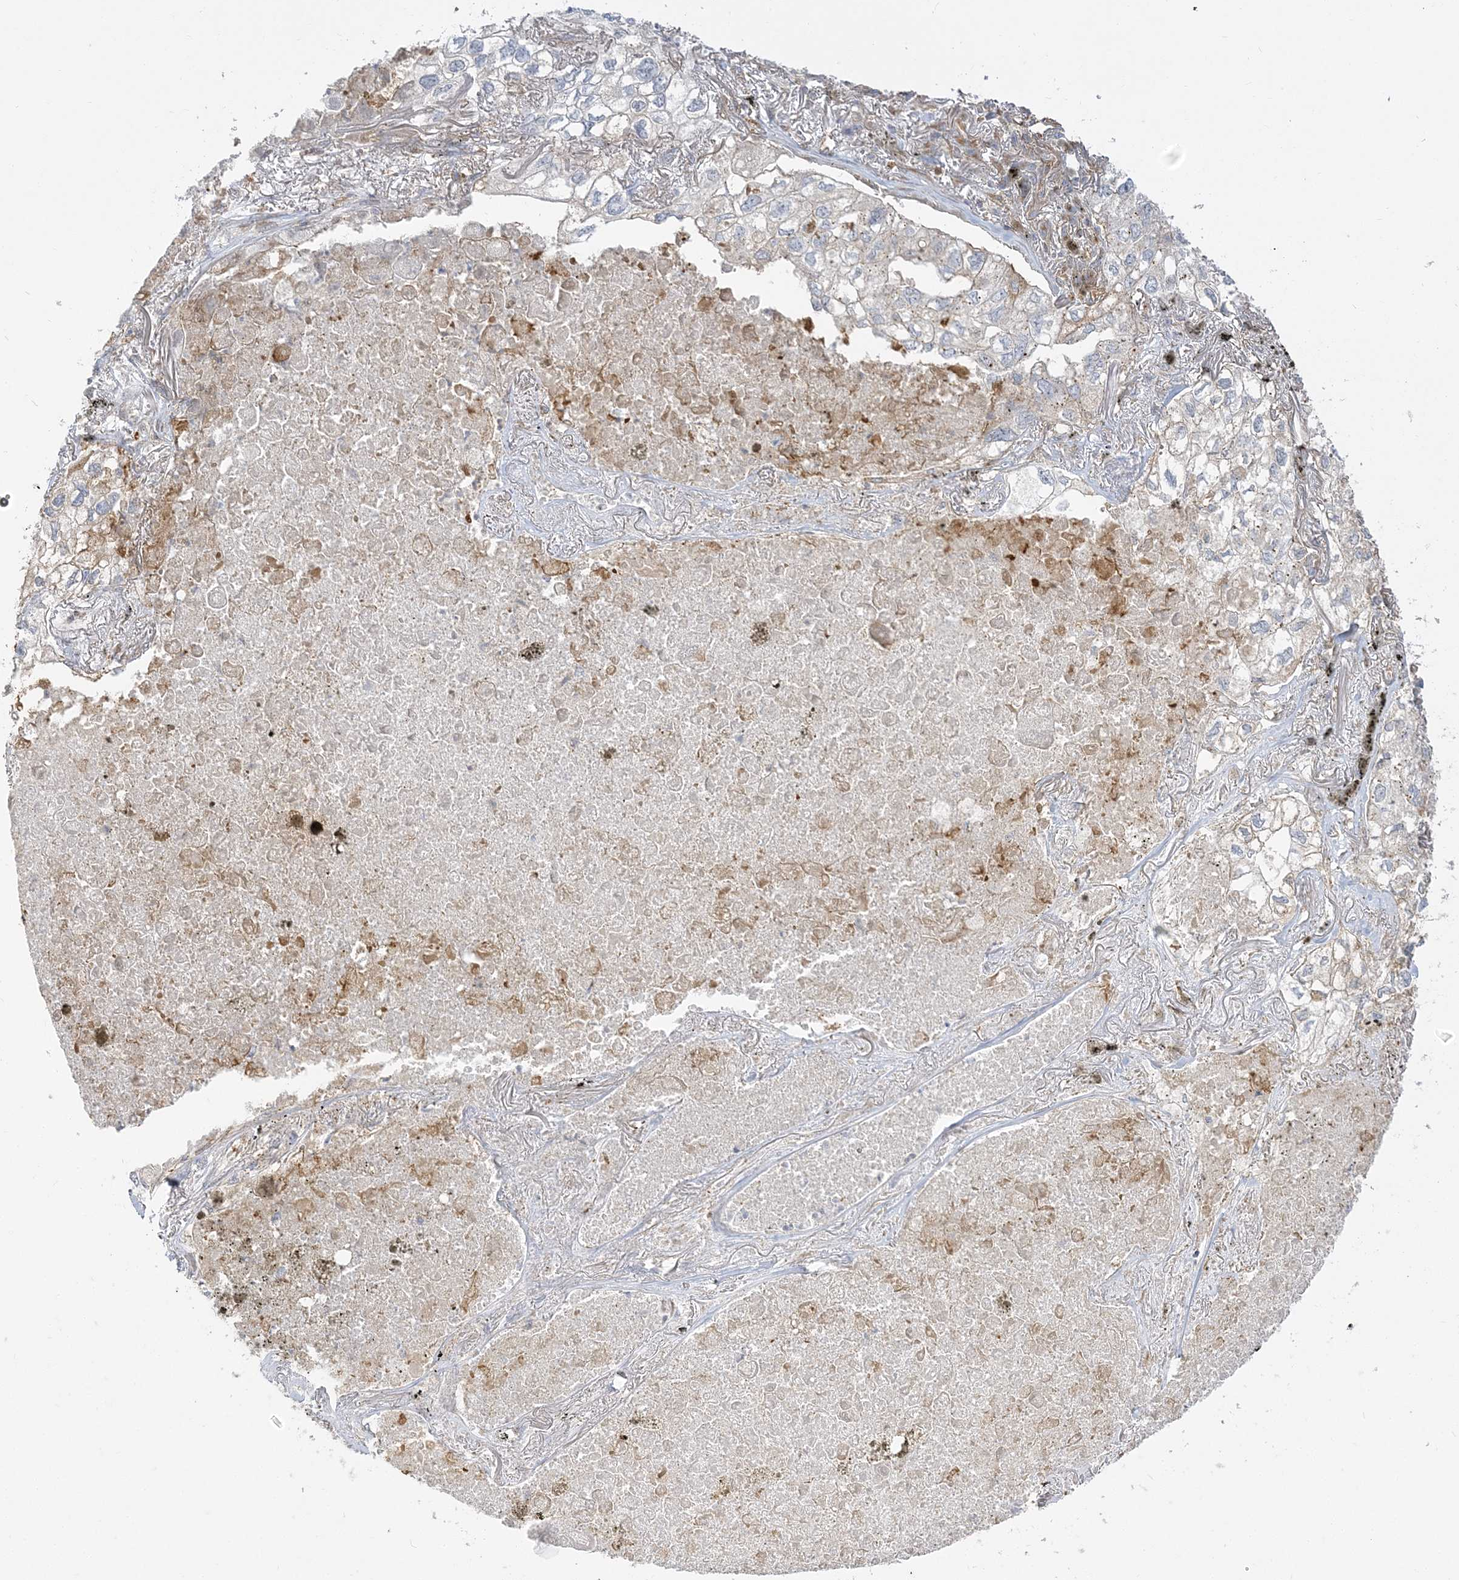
{"staining": {"intensity": "negative", "quantity": "none", "location": "none"}, "tissue": "lung cancer", "cell_type": "Tumor cells", "image_type": "cancer", "snomed": [{"axis": "morphology", "description": "Adenocarcinoma, NOS"}, {"axis": "topography", "description": "Lung"}], "caption": "IHC micrograph of human lung cancer (adenocarcinoma) stained for a protein (brown), which reveals no staining in tumor cells.", "gene": "STAM", "patient": {"sex": "male", "age": 65}}